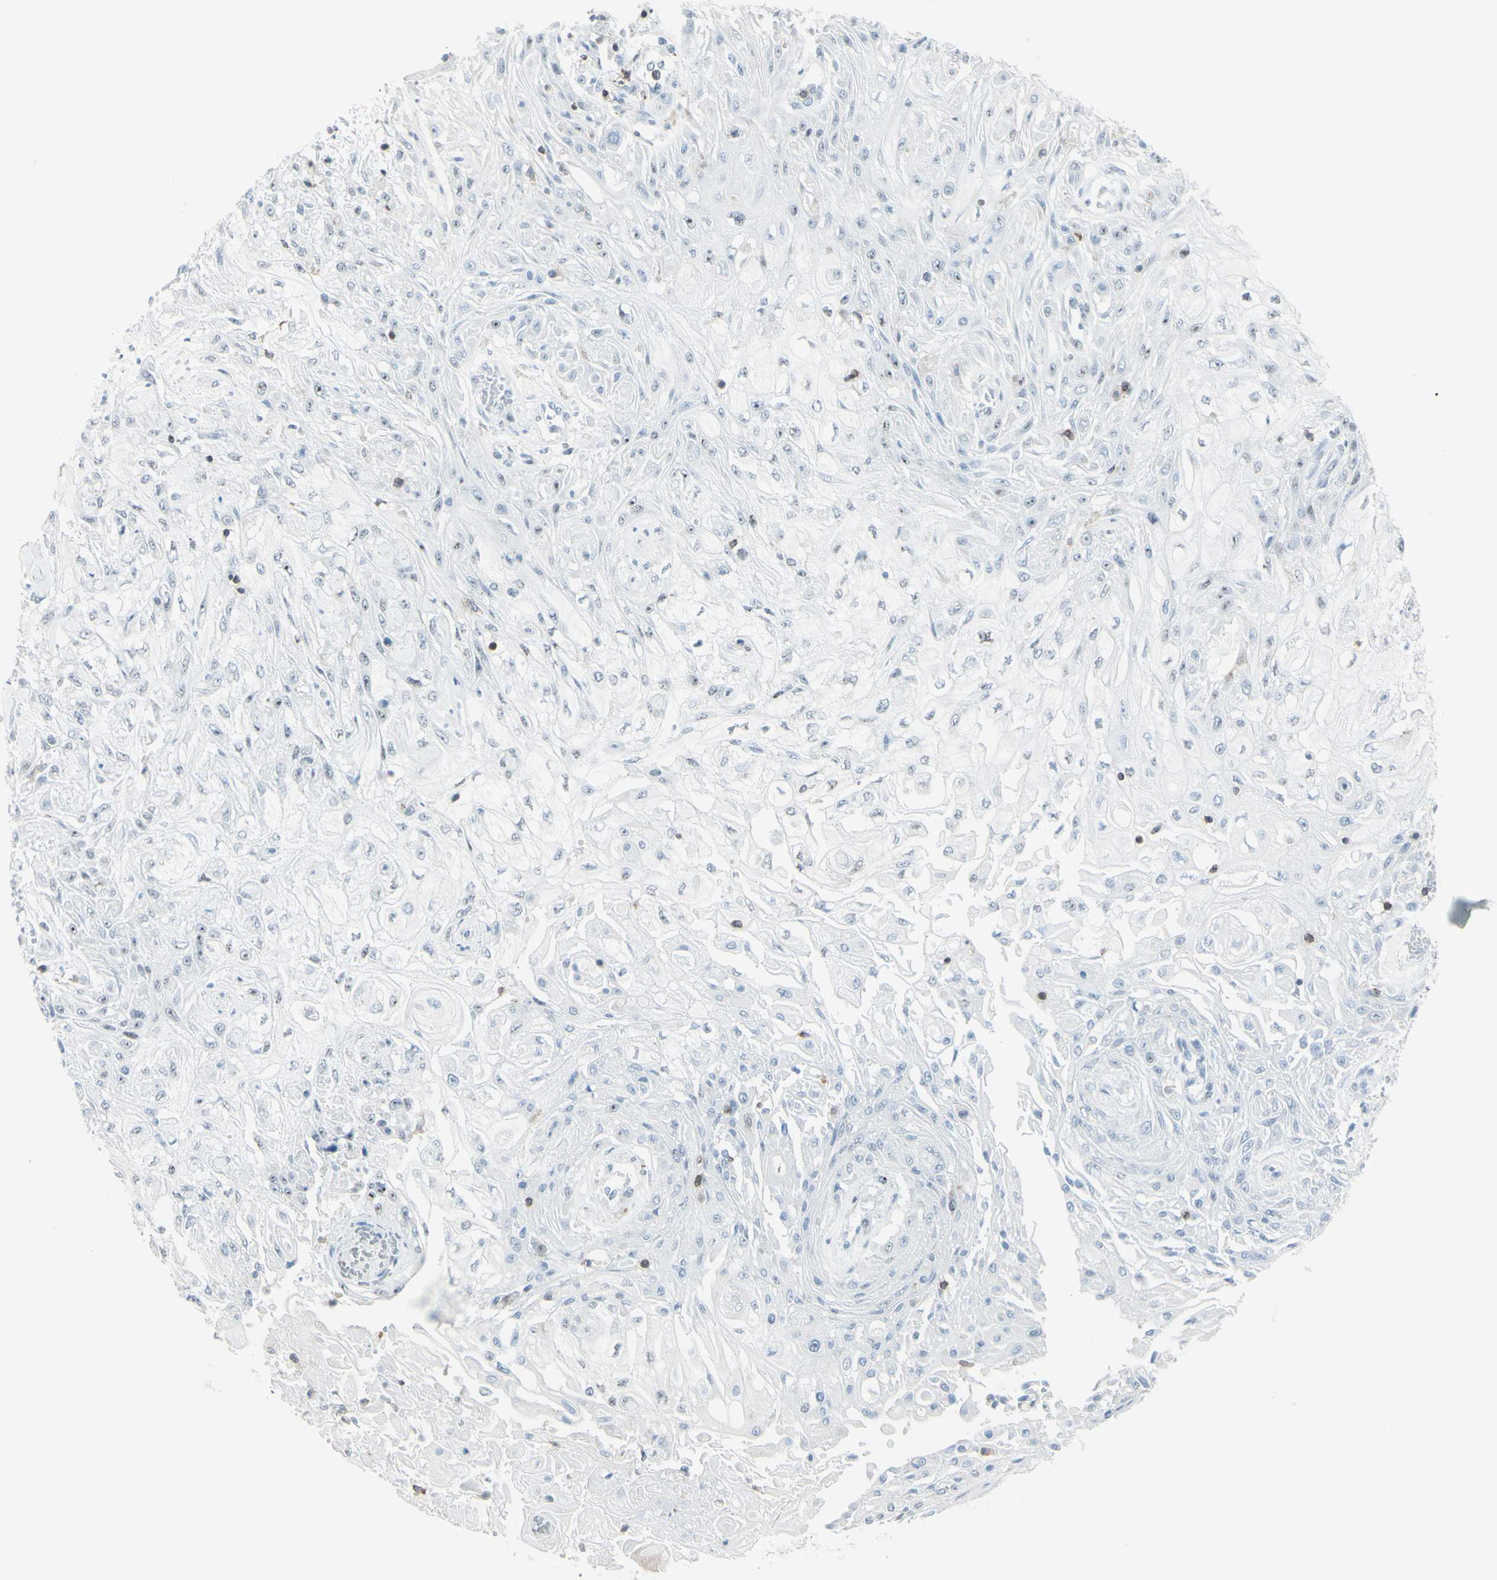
{"staining": {"intensity": "negative", "quantity": "none", "location": "none"}, "tissue": "skin cancer", "cell_type": "Tumor cells", "image_type": "cancer", "snomed": [{"axis": "morphology", "description": "Squamous cell carcinoma, NOS"}, {"axis": "topography", "description": "Skin"}], "caption": "This histopathology image is of skin cancer (squamous cell carcinoma) stained with immunohistochemistry (IHC) to label a protein in brown with the nuclei are counter-stained blue. There is no expression in tumor cells. (DAB (3,3'-diaminobenzidine) immunohistochemistry, high magnification).", "gene": "NRG1", "patient": {"sex": "male", "age": 75}}